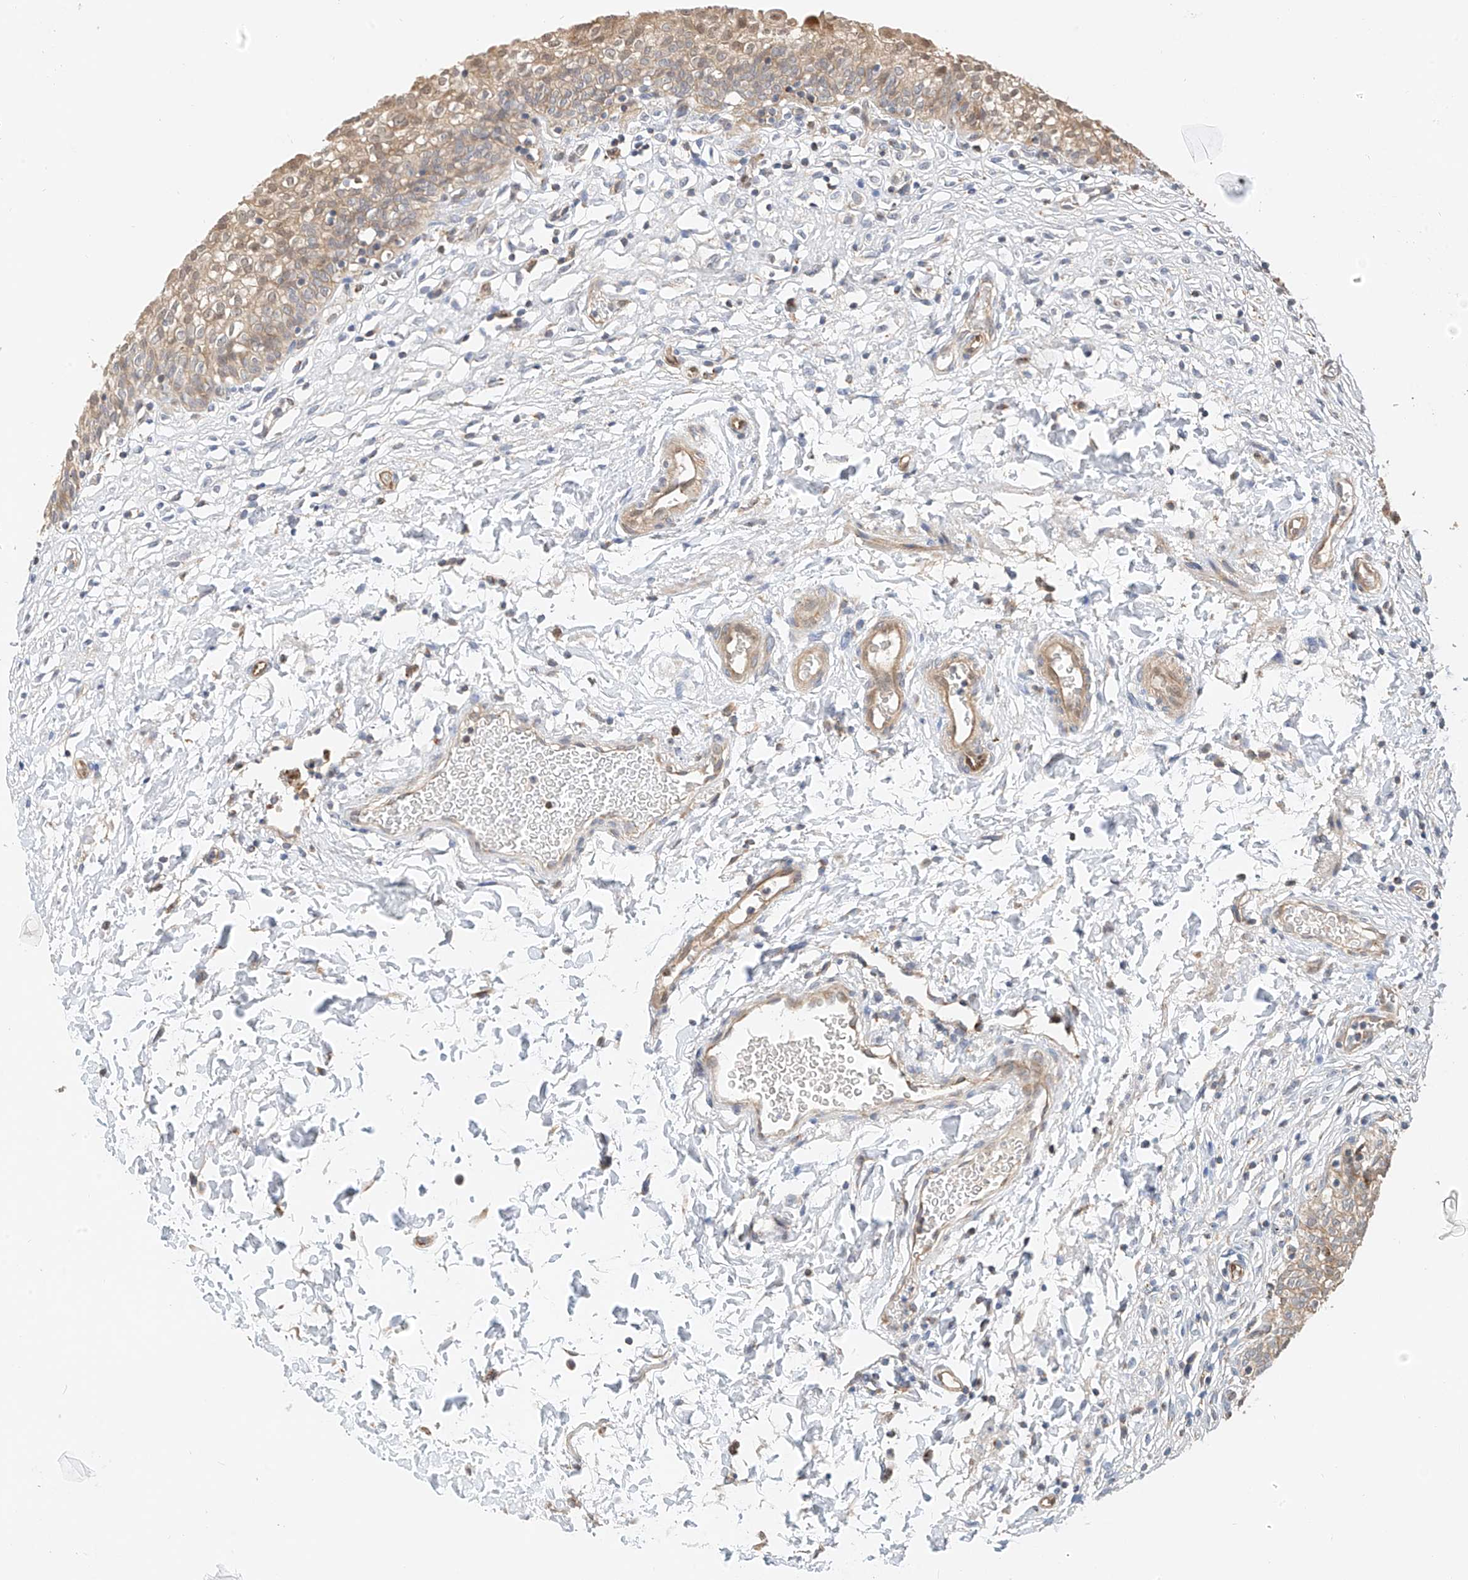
{"staining": {"intensity": "moderate", "quantity": ">75%", "location": "cytoplasmic/membranous"}, "tissue": "urinary bladder", "cell_type": "Urothelial cells", "image_type": "normal", "snomed": [{"axis": "morphology", "description": "Normal tissue, NOS"}, {"axis": "topography", "description": "Urinary bladder"}], "caption": "Unremarkable urinary bladder was stained to show a protein in brown. There is medium levels of moderate cytoplasmic/membranous staining in about >75% of urothelial cells.", "gene": "PPA2", "patient": {"sex": "male", "age": 55}}